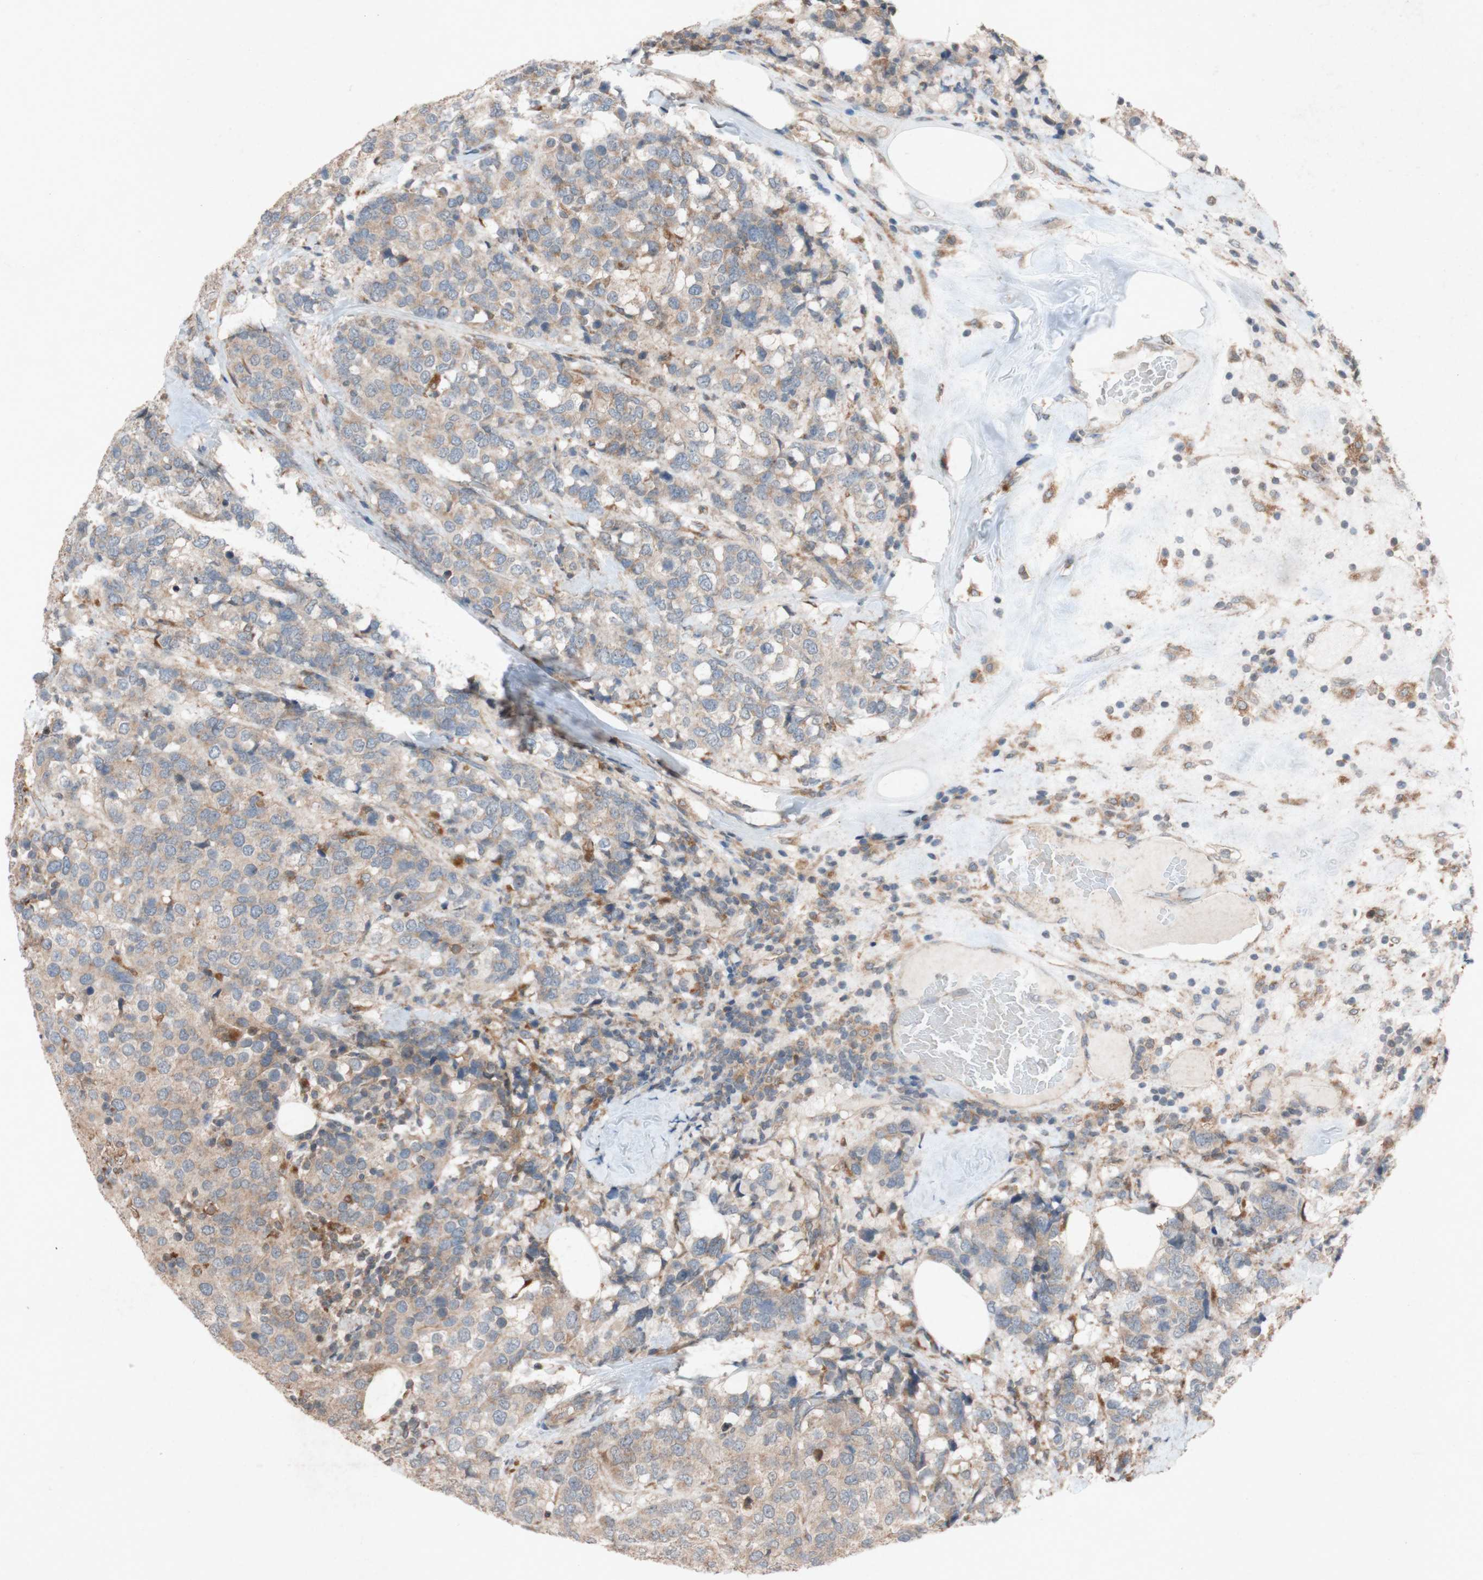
{"staining": {"intensity": "weak", "quantity": "25%-75%", "location": "cytoplasmic/membranous"}, "tissue": "breast cancer", "cell_type": "Tumor cells", "image_type": "cancer", "snomed": [{"axis": "morphology", "description": "Lobular carcinoma"}, {"axis": "topography", "description": "Breast"}], "caption": "Breast lobular carcinoma stained with a brown dye exhibits weak cytoplasmic/membranous positive positivity in approximately 25%-75% of tumor cells.", "gene": "ATP6V1F", "patient": {"sex": "female", "age": 59}}